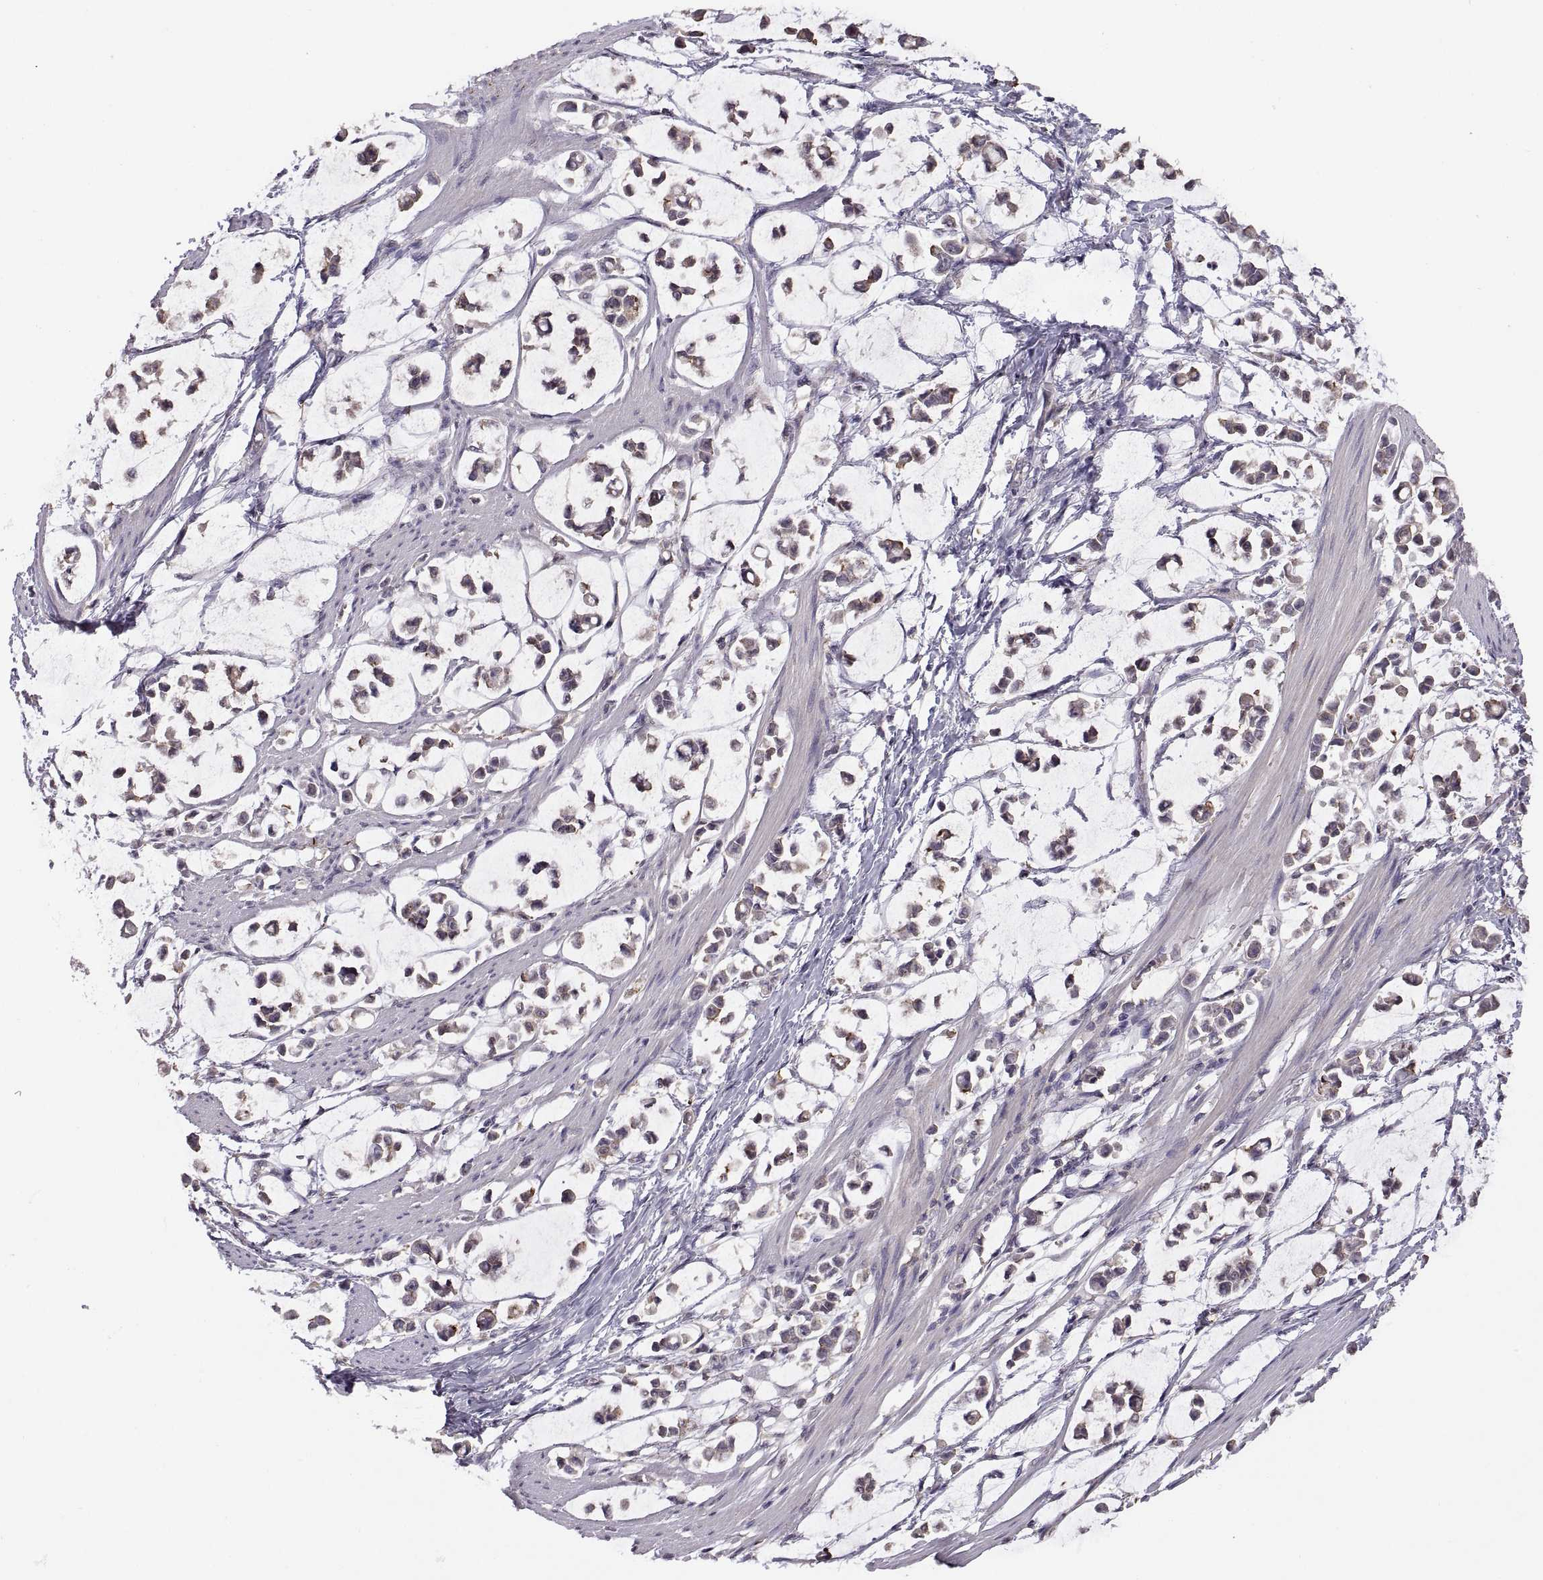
{"staining": {"intensity": "moderate", "quantity": "<25%", "location": "cytoplasmic/membranous"}, "tissue": "stomach cancer", "cell_type": "Tumor cells", "image_type": "cancer", "snomed": [{"axis": "morphology", "description": "Adenocarcinoma, NOS"}, {"axis": "topography", "description": "Stomach"}], "caption": "Human stomach adenocarcinoma stained with a protein marker exhibits moderate staining in tumor cells.", "gene": "NMNAT2", "patient": {"sex": "male", "age": 82}}